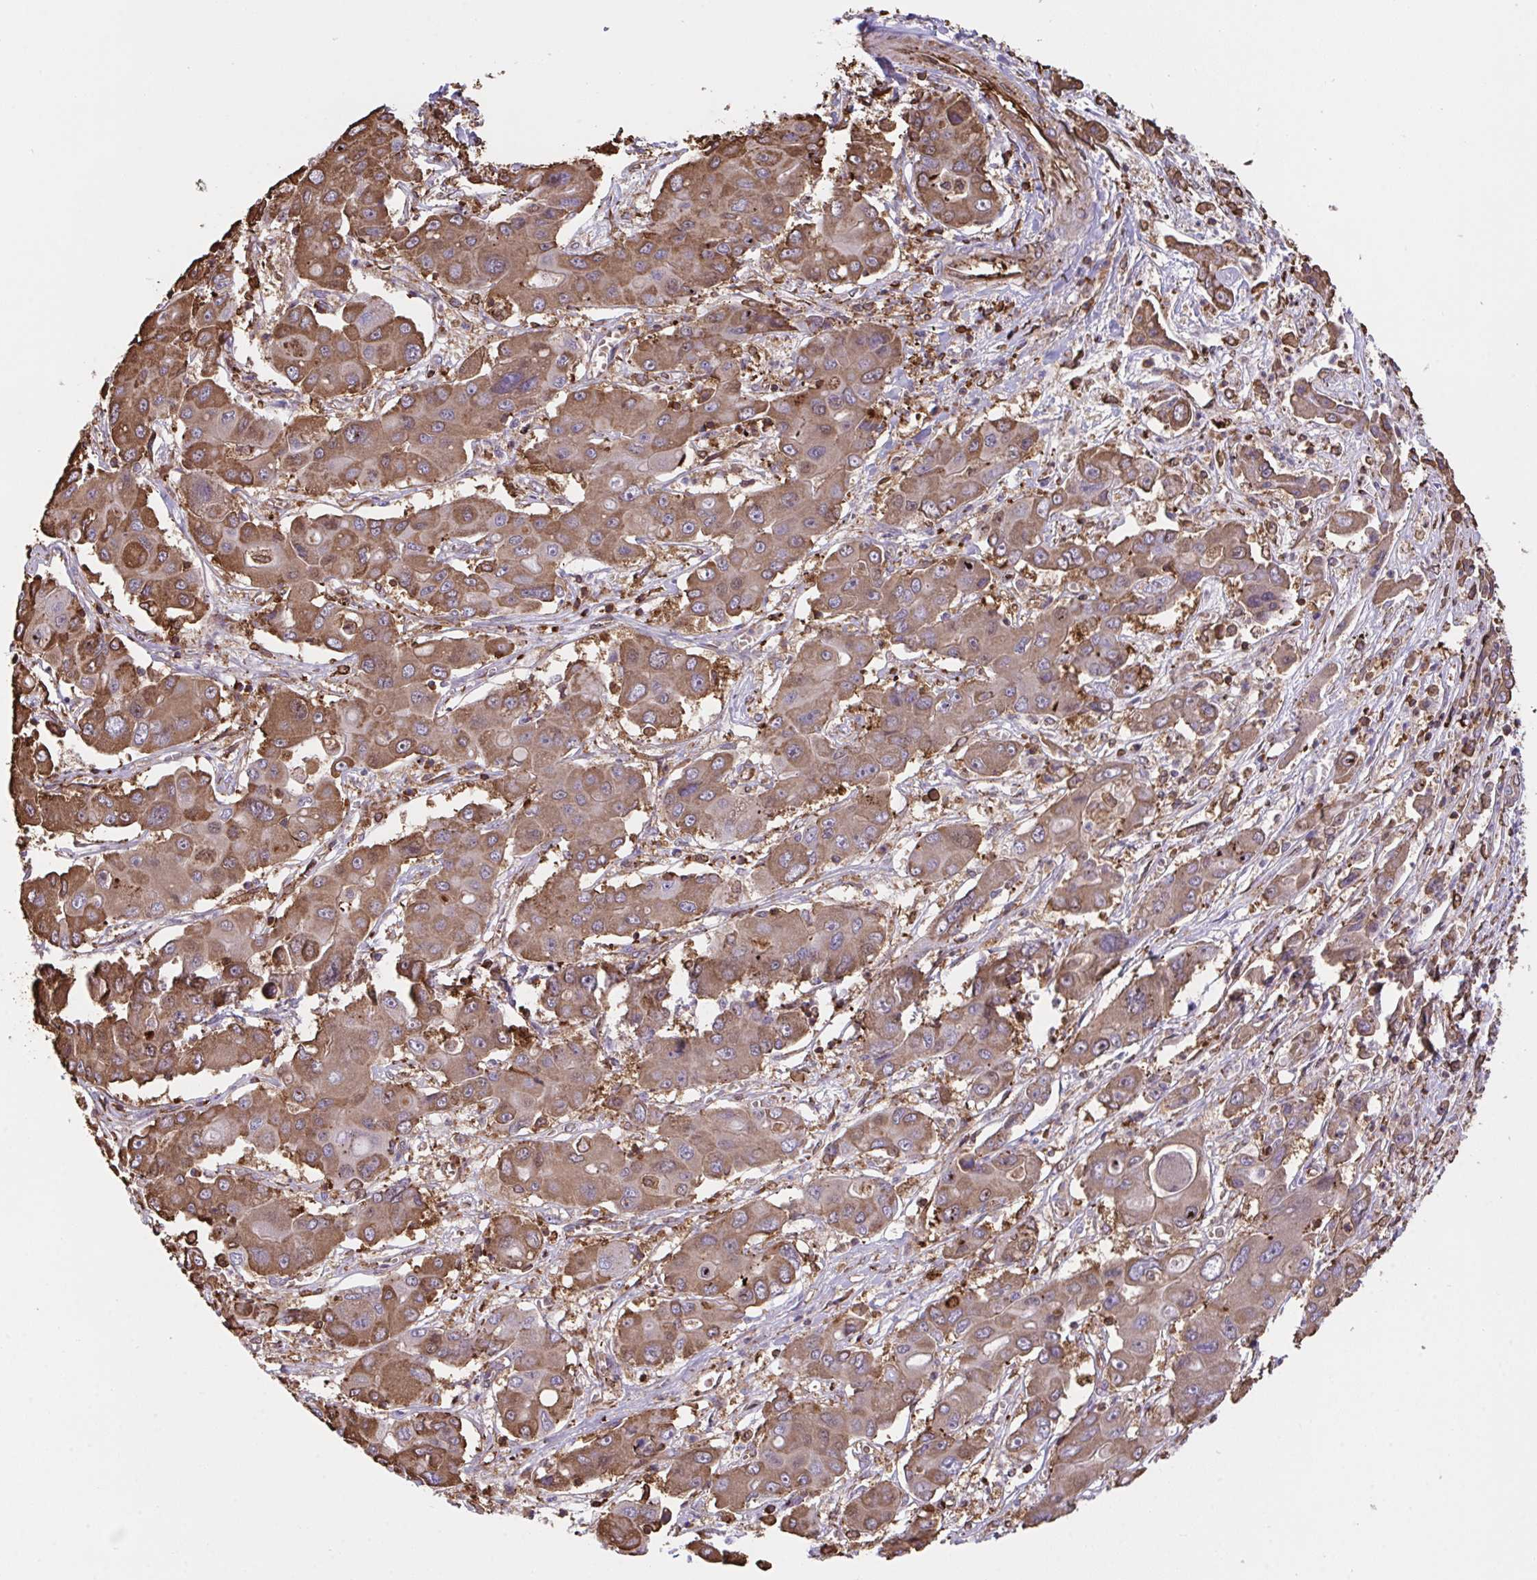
{"staining": {"intensity": "strong", "quantity": ">75%", "location": "cytoplasmic/membranous"}, "tissue": "liver cancer", "cell_type": "Tumor cells", "image_type": "cancer", "snomed": [{"axis": "morphology", "description": "Cholangiocarcinoma"}, {"axis": "topography", "description": "Liver"}], "caption": "A high-resolution image shows immunohistochemistry staining of liver cancer (cholangiocarcinoma), which exhibits strong cytoplasmic/membranous staining in about >75% of tumor cells. The staining was performed using DAB, with brown indicating positive protein expression. Nuclei are stained blue with hematoxylin.", "gene": "PPIH", "patient": {"sex": "male", "age": 67}}